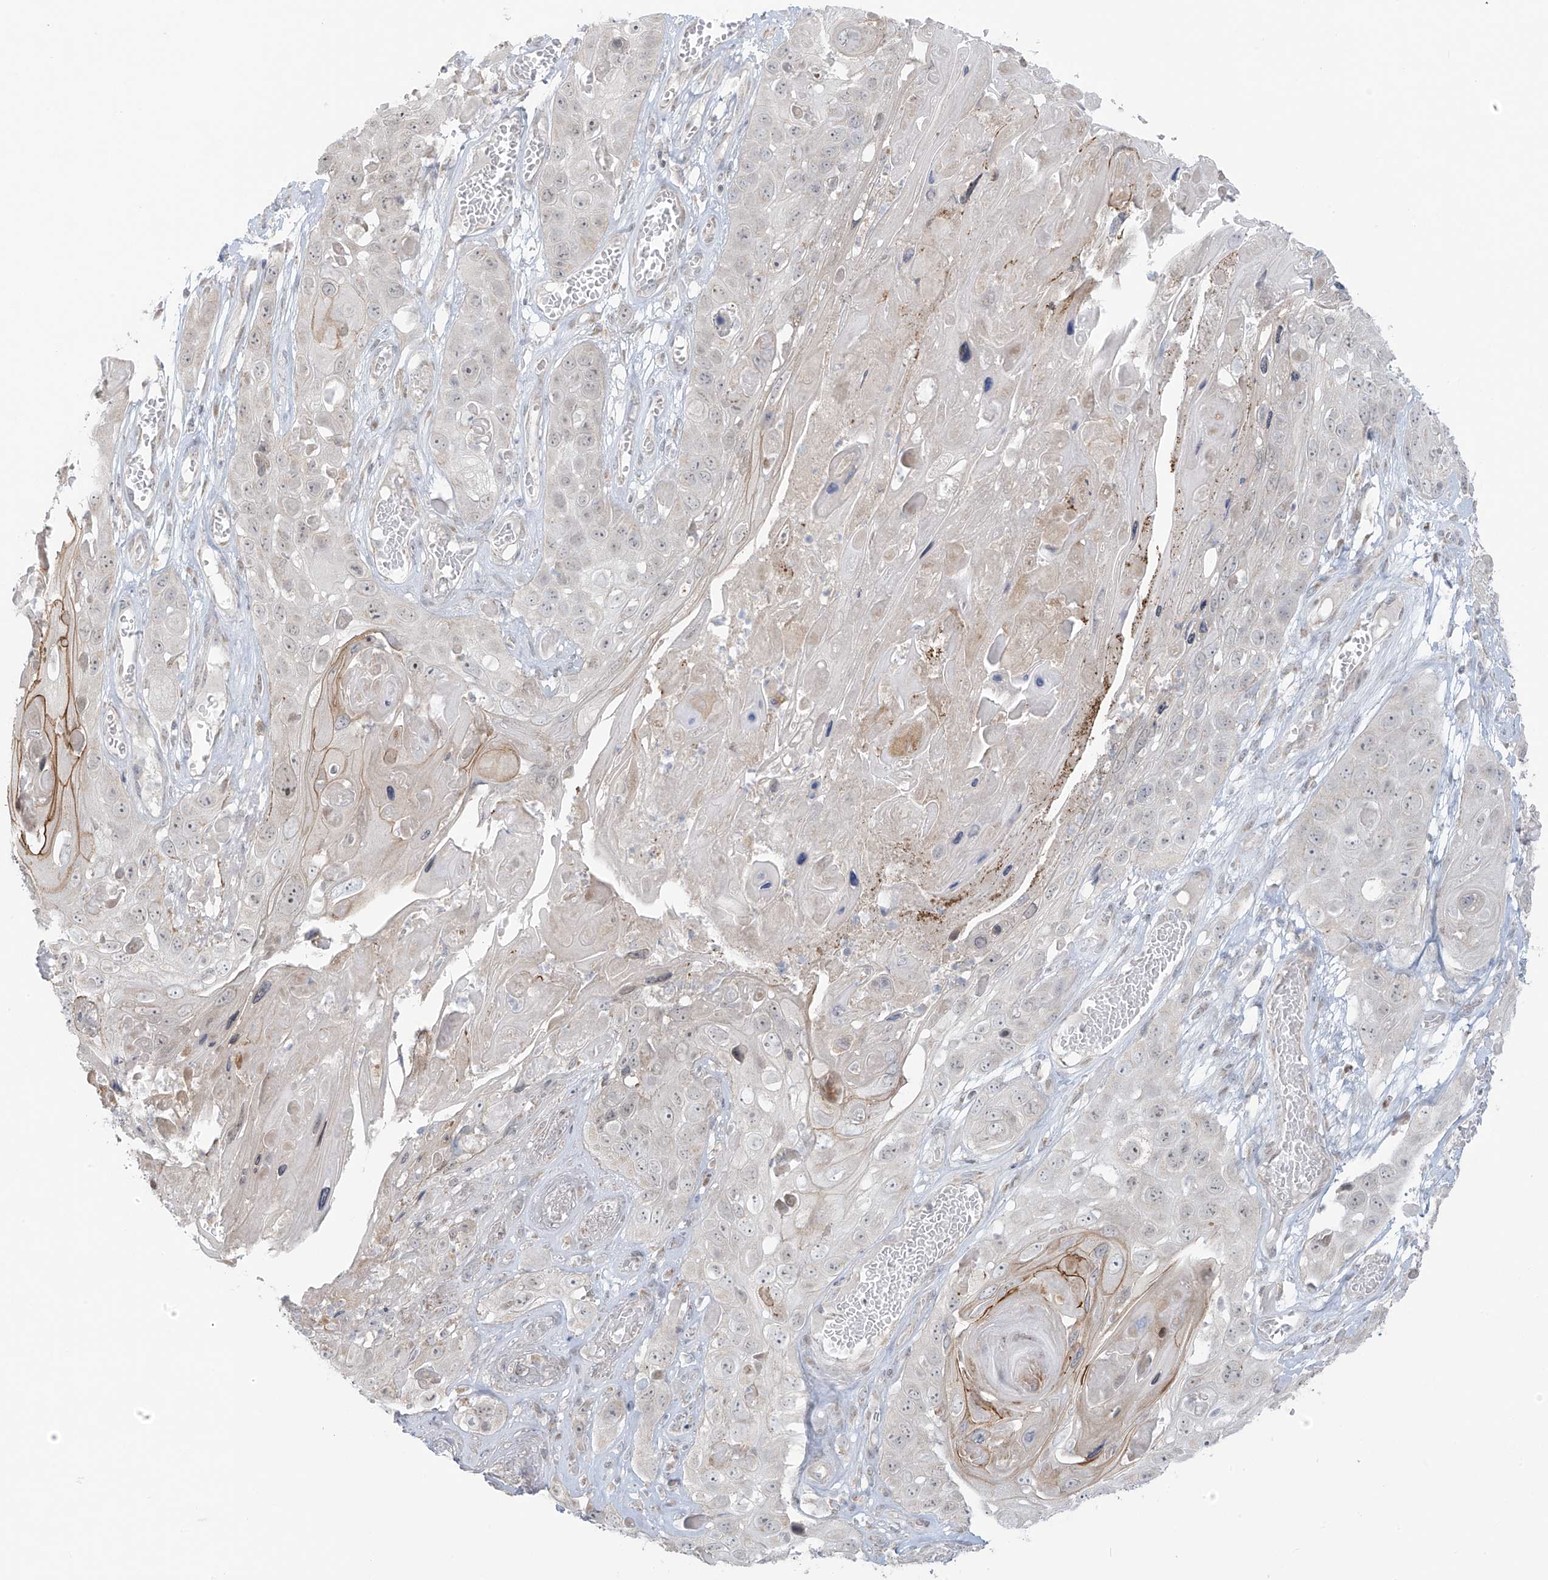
{"staining": {"intensity": "negative", "quantity": "none", "location": "none"}, "tissue": "skin cancer", "cell_type": "Tumor cells", "image_type": "cancer", "snomed": [{"axis": "morphology", "description": "Squamous cell carcinoma, NOS"}, {"axis": "topography", "description": "Skin"}], "caption": "DAB immunohistochemical staining of human squamous cell carcinoma (skin) demonstrates no significant positivity in tumor cells.", "gene": "HDDC2", "patient": {"sex": "male", "age": 55}}